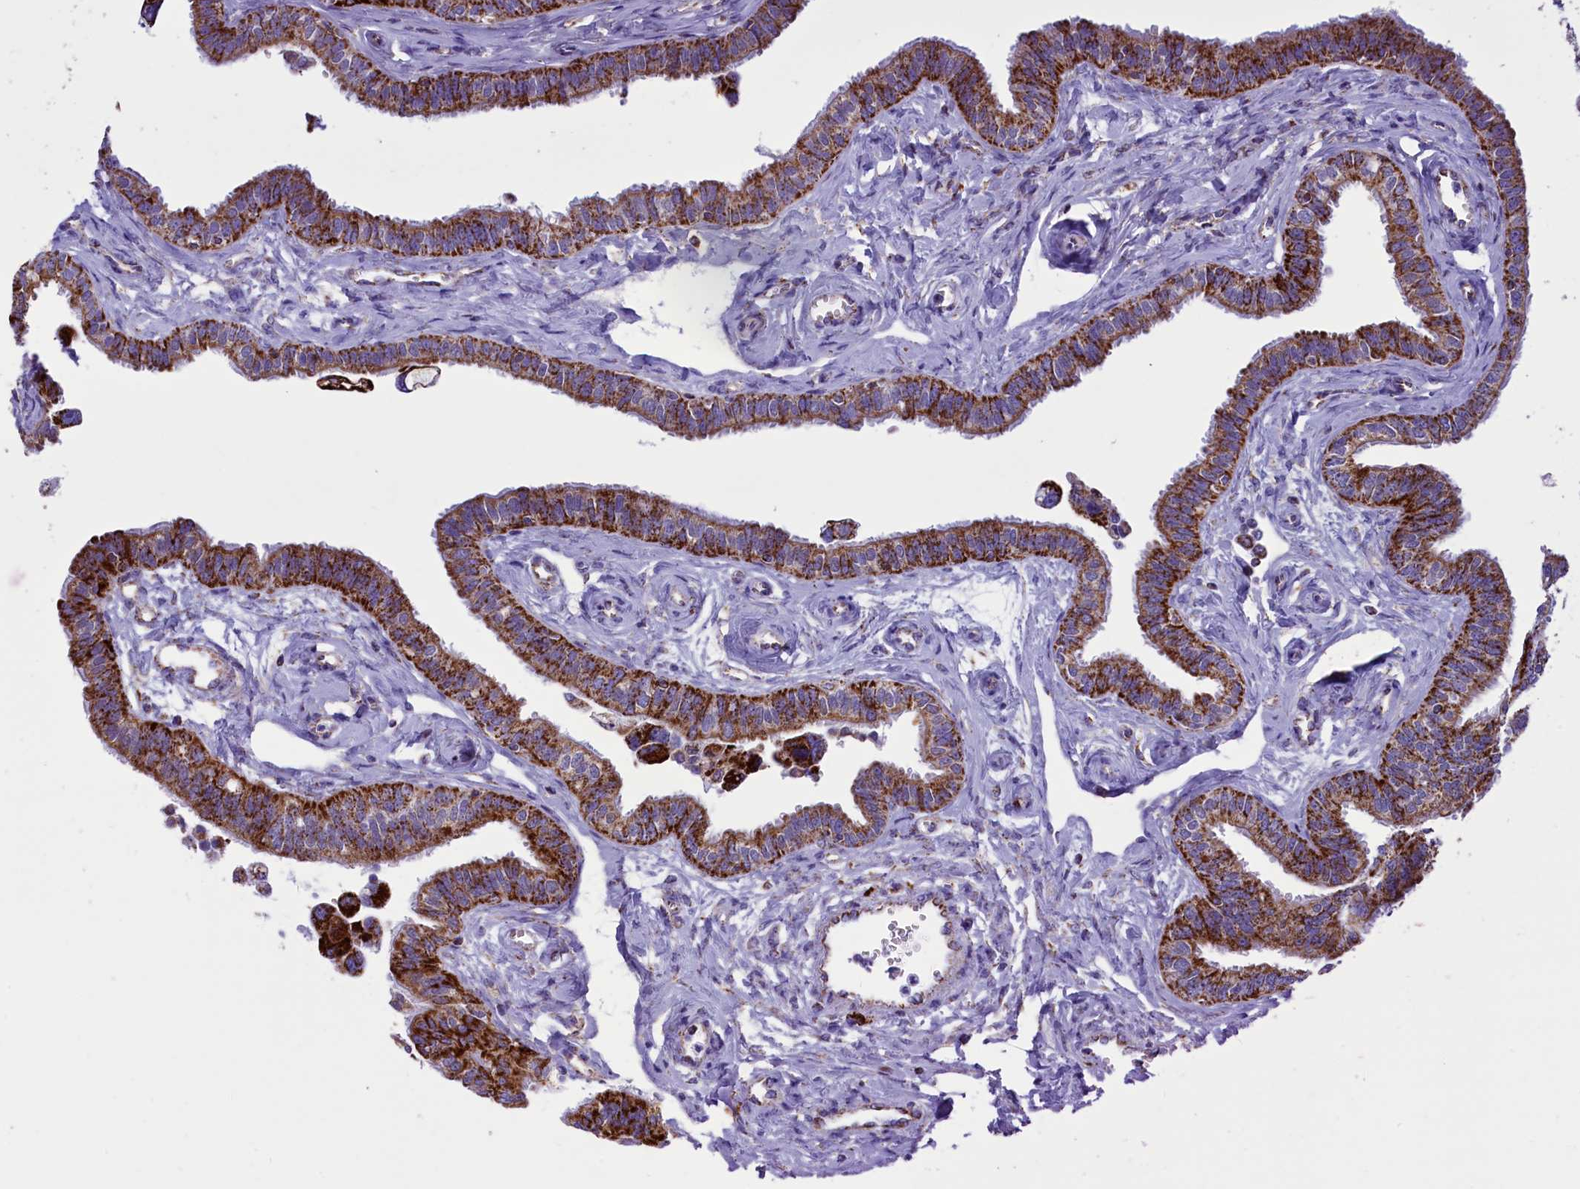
{"staining": {"intensity": "strong", "quantity": ">75%", "location": "cytoplasmic/membranous"}, "tissue": "fallopian tube", "cell_type": "Glandular cells", "image_type": "normal", "snomed": [{"axis": "morphology", "description": "Normal tissue, NOS"}, {"axis": "morphology", "description": "Carcinoma, NOS"}, {"axis": "topography", "description": "Fallopian tube"}, {"axis": "topography", "description": "Ovary"}], "caption": "A brown stain shows strong cytoplasmic/membranous expression of a protein in glandular cells of normal human fallopian tube. Nuclei are stained in blue.", "gene": "ICA1L", "patient": {"sex": "female", "age": 59}}